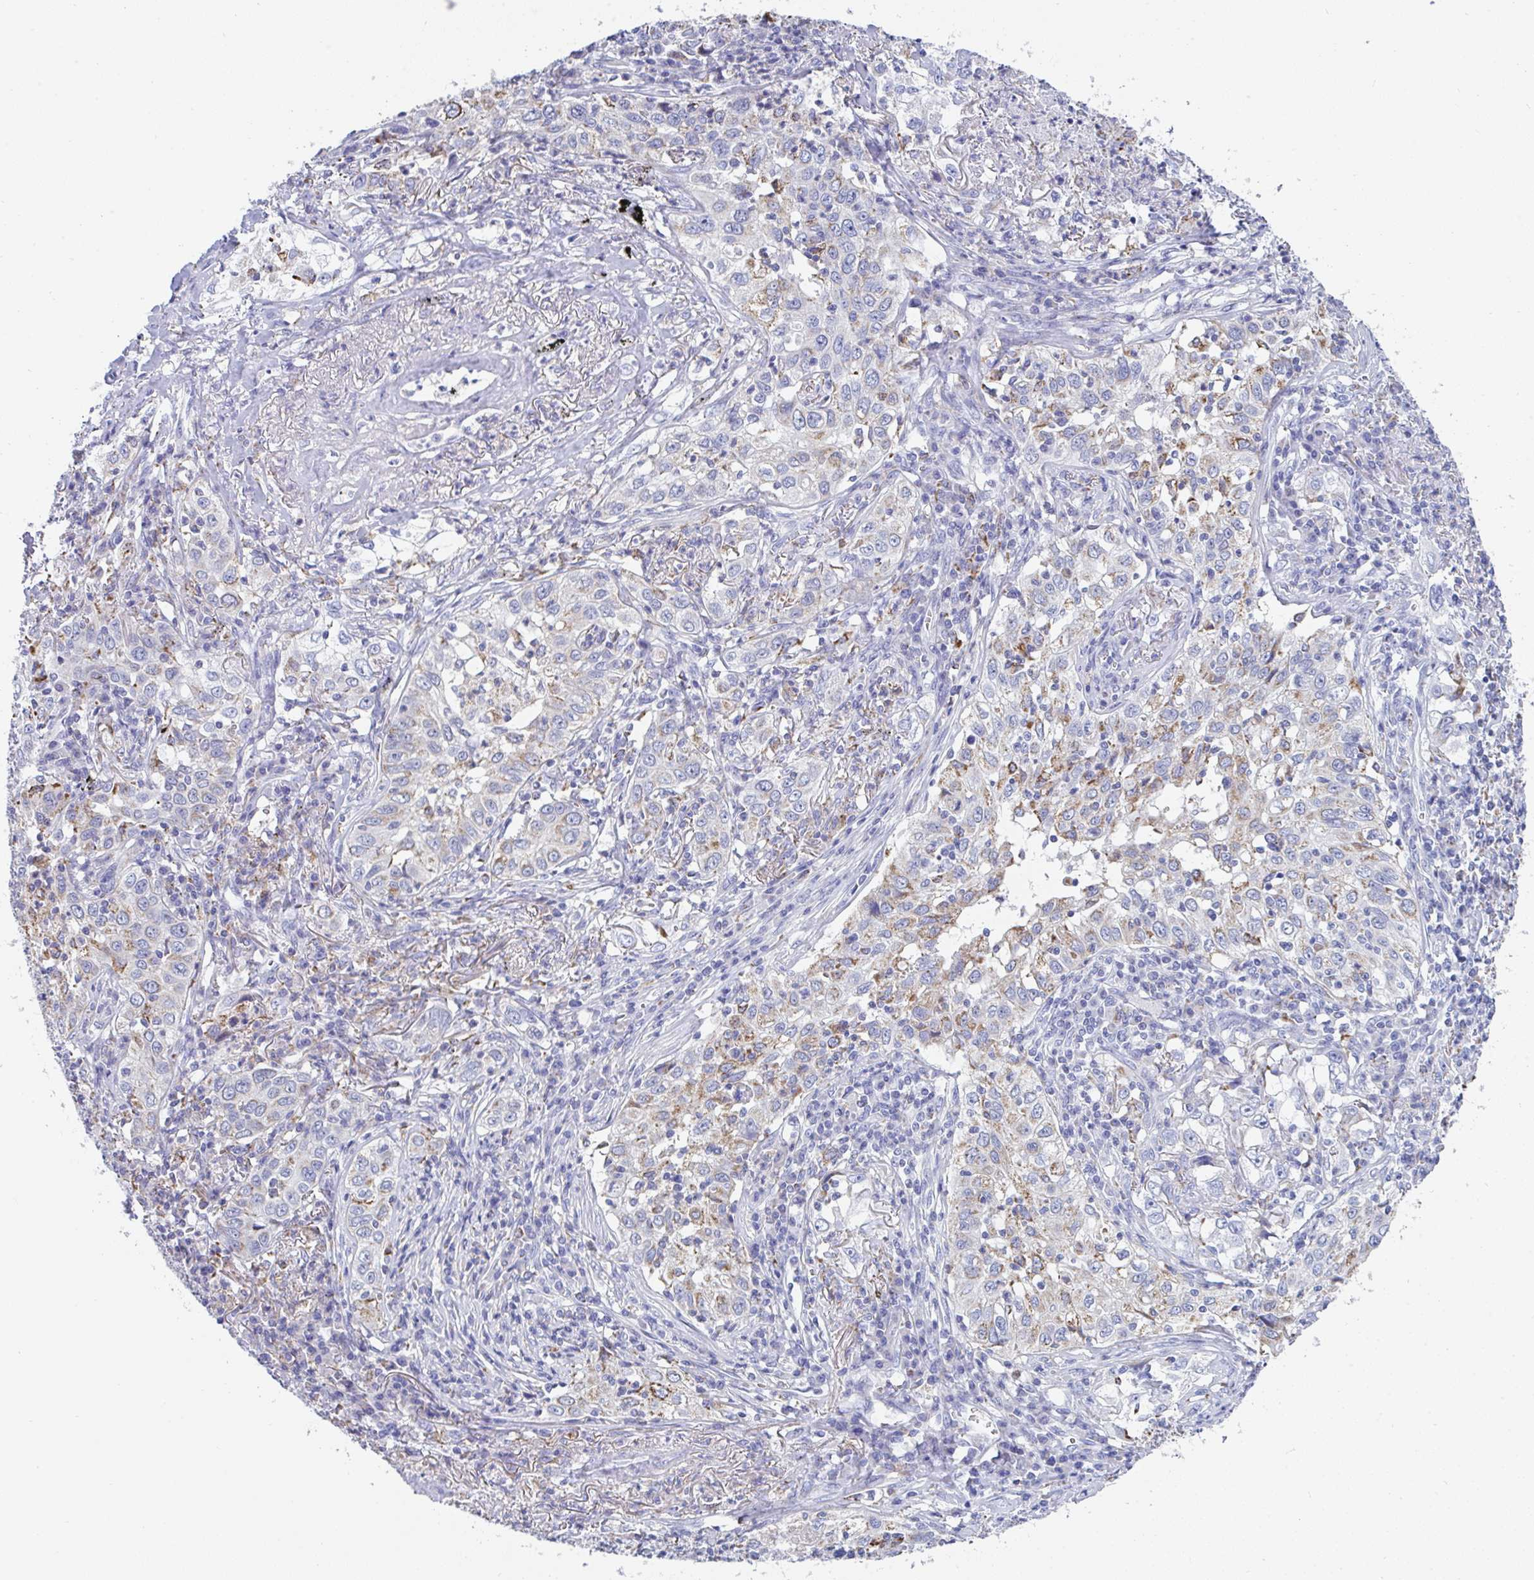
{"staining": {"intensity": "moderate", "quantity": "25%-75%", "location": "cytoplasmic/membranous"}, "tissue": "lung cancer", "cell_type": "Tumor cells", "image_type": "cancer", "snomed": [{"axis": "morphology", "description": "Squamous cell carcinoma, NOS"}, {"axis": "topography", "description": "Lung"}], "caption": "Protein expression by immunohistochemistry (IHC) reveals moderate cytoplasmic/membranous positivity in about 25%-75% of tumor cells in squamous cell carcinoma (lung). Ihc stains the protein of interest in brown and the nuclei are stained blue.", "gene": "MGAM2", "patient": {"sex": "male", "age": 71}}